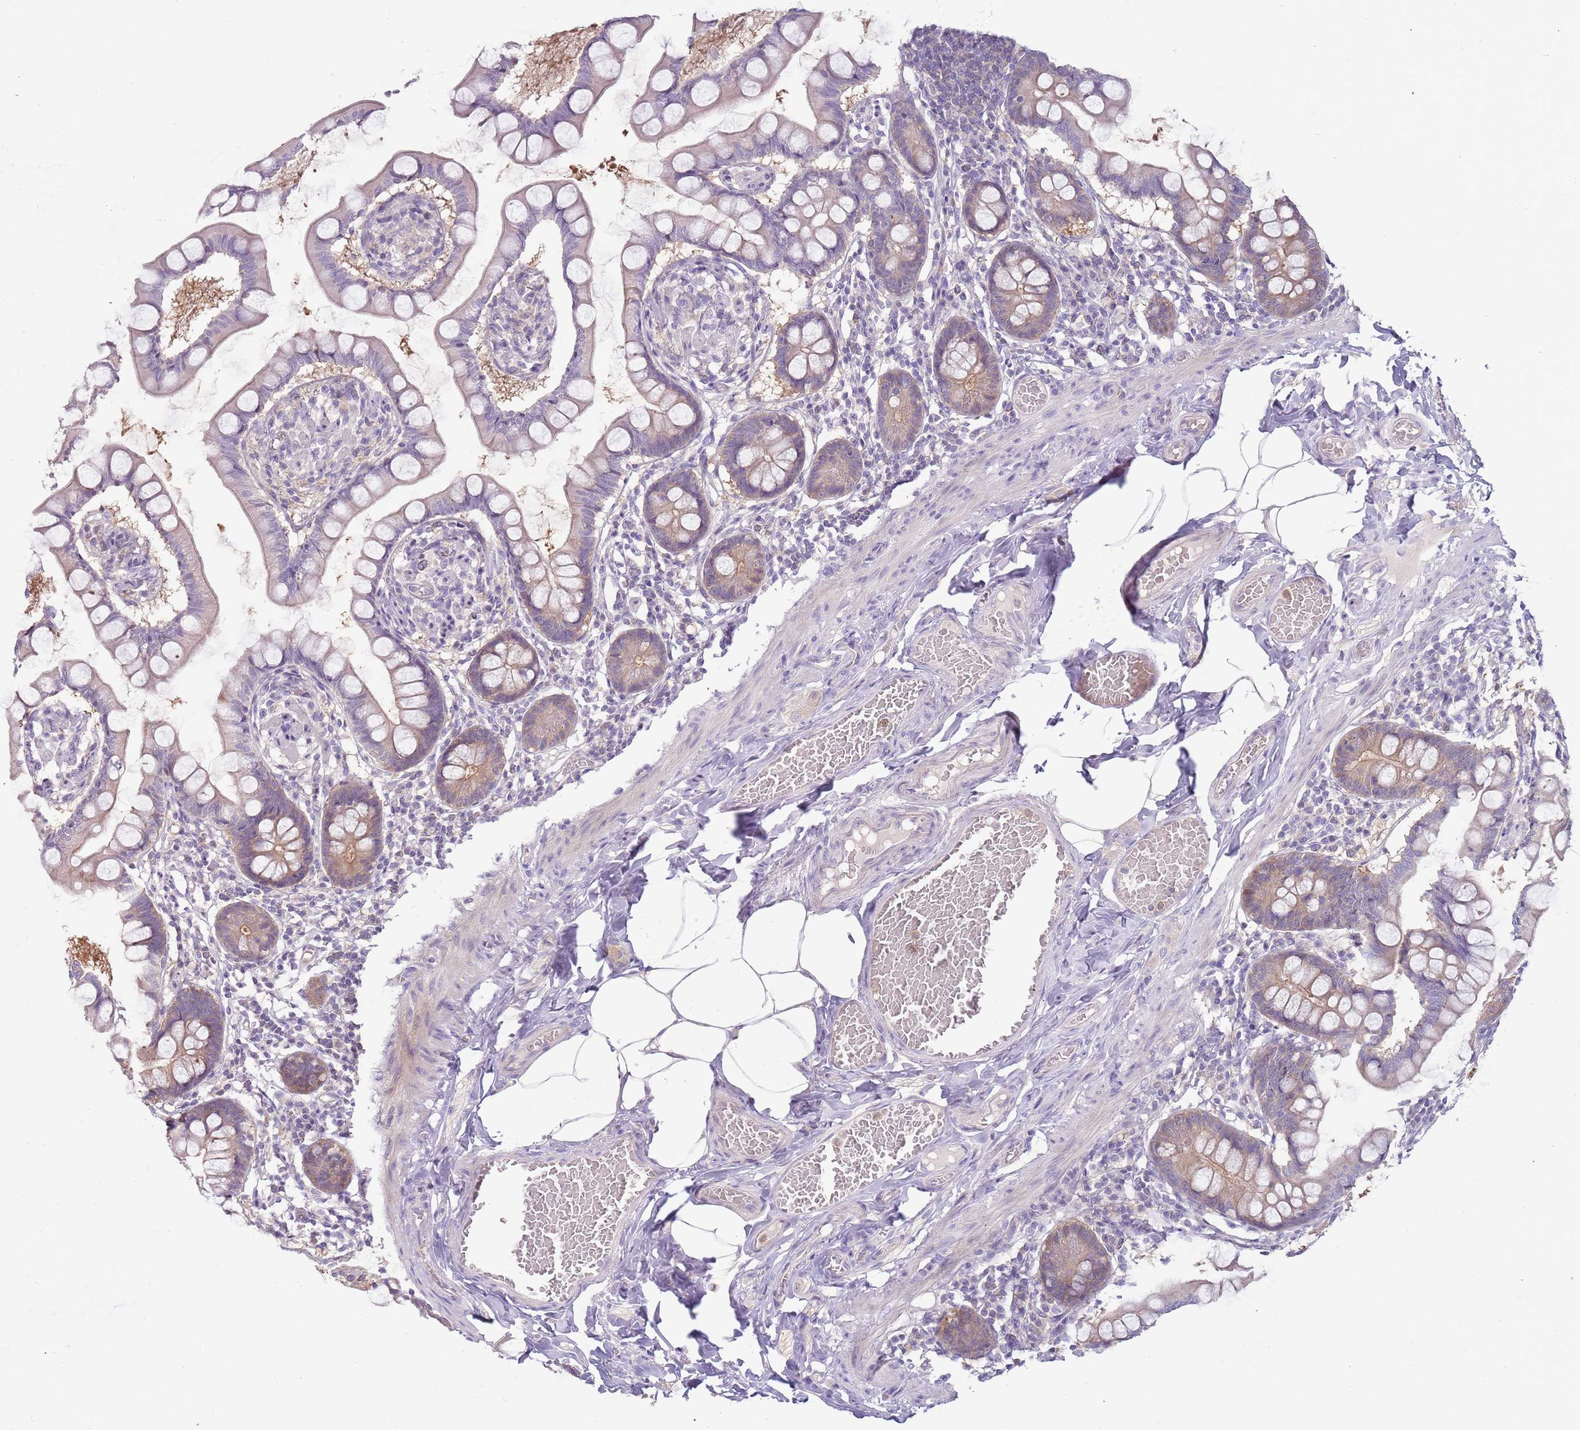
{"staining": {"intensity": "weak", "quantity": "<25%", "location": "cytoplasmic/membranous"}, "tissue": "small intestine", "cell_type": "Glandular cells", "image_type": "normal", "snomed": [{"axis": "morphology", "description": "Normal tissue, NOS"}, {"axis": "topography", "description": "Small intestine"}], "caption": "There is no significant positivity in glandular cells of small intestine. (DAB (3,3'-diaminobenzidine) immunohistochemistry (IHC), high magnification).", "gene": "ARHGAP5", "patient": {"sex": "male", "age": 41}}